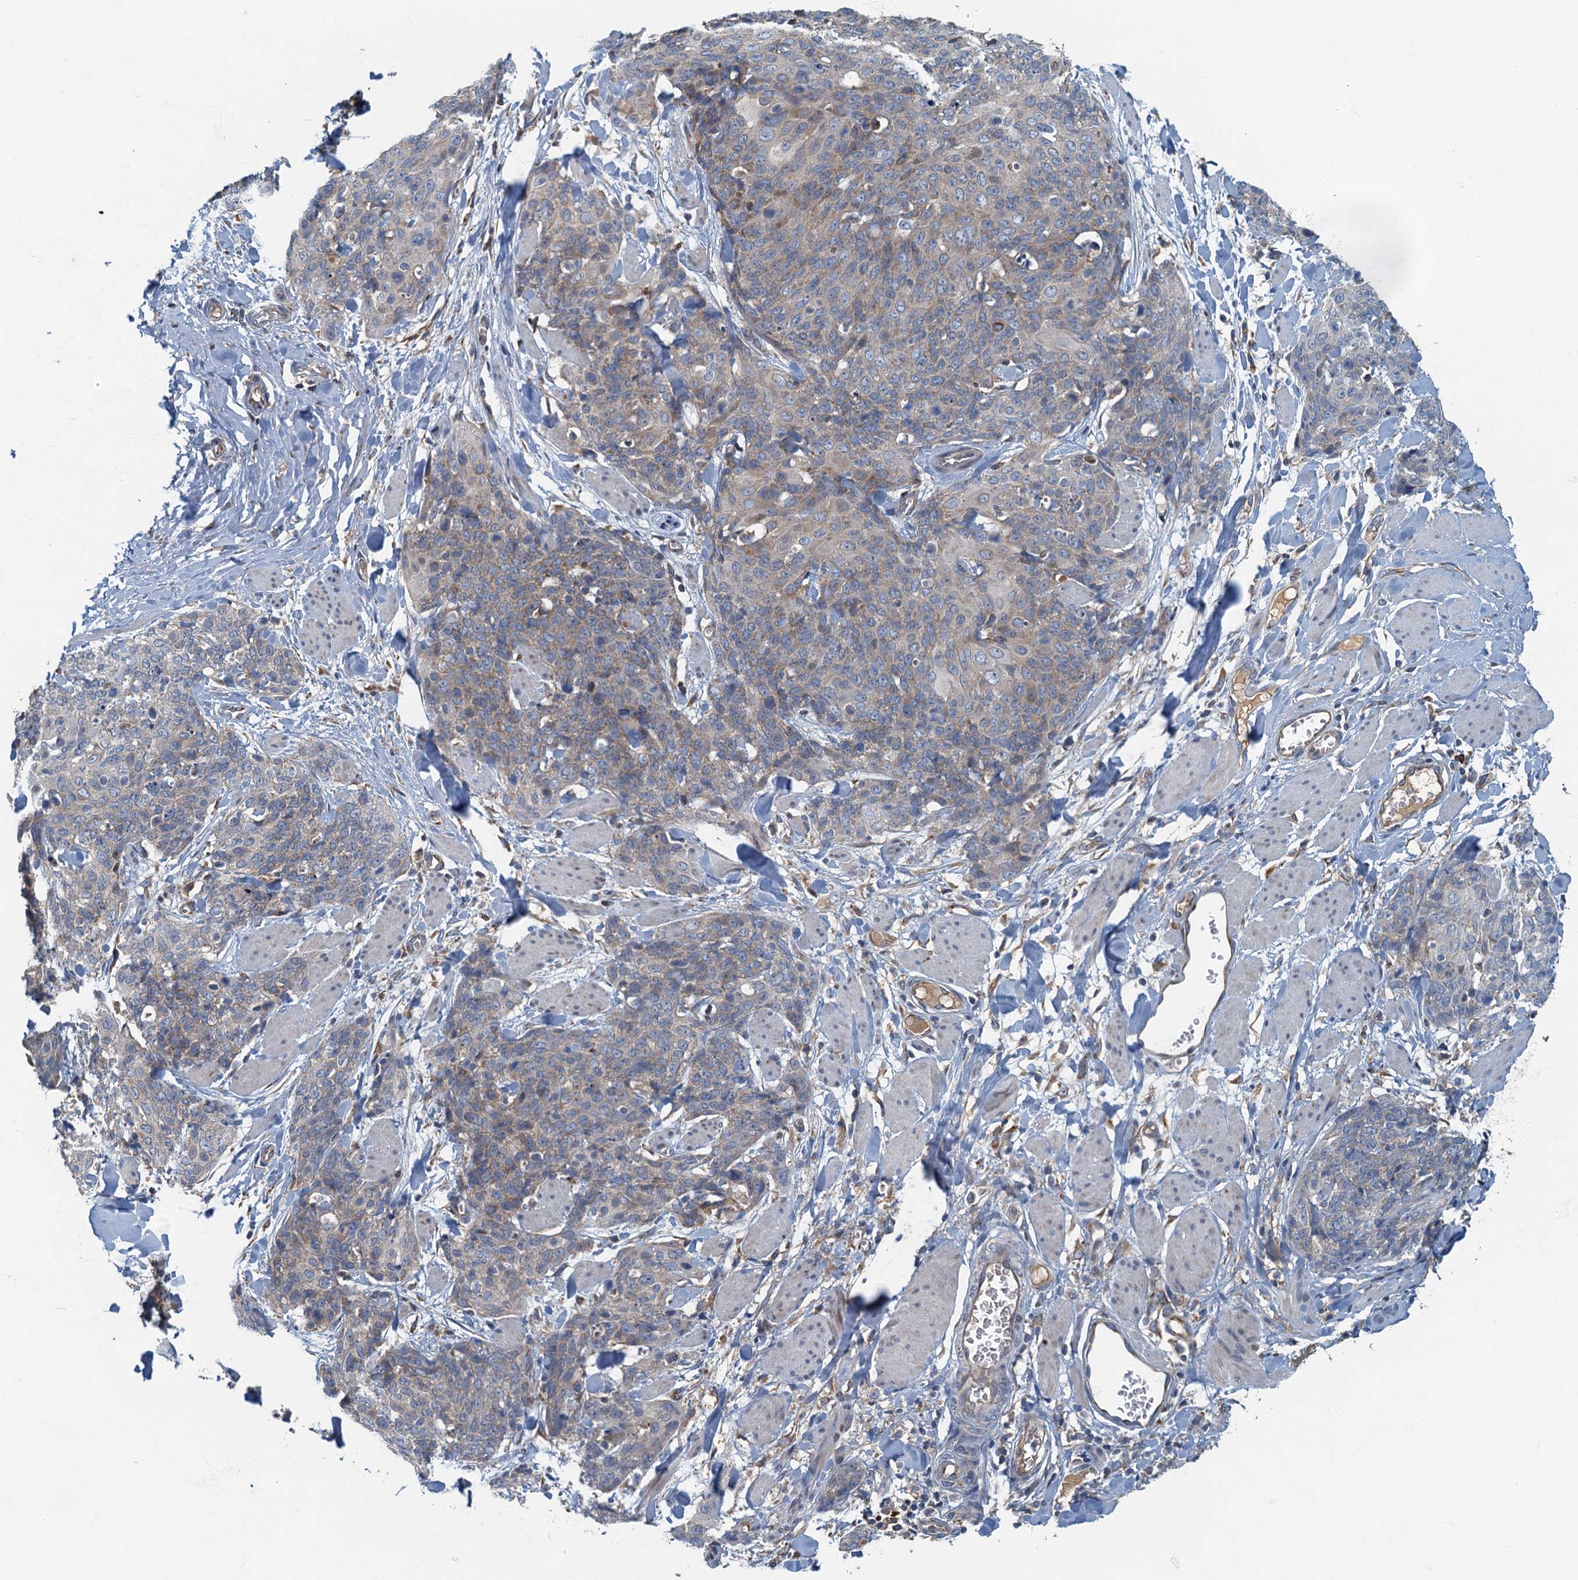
{"staining": {"intensity": "negative", "quantity": "none", "location": "none"}, "tissue": "skin cancer", "cell_type": "Tumor cells", "image_type": "cancer", "snomed": [{"axis": "morphology", "description": "Squamous cell carcinoma, NOS"}, {"axis": "topography", "description": "Skin"}, {"axis": "topography", "description": "Vulva"}], "caption": "A photomicrograph of skin squamous cell carcinoma stained for a protein demonstrates no brown staining in tumor cells.", "gene": "SPDYC", "patient": {"sex": "female", "age": 85}}